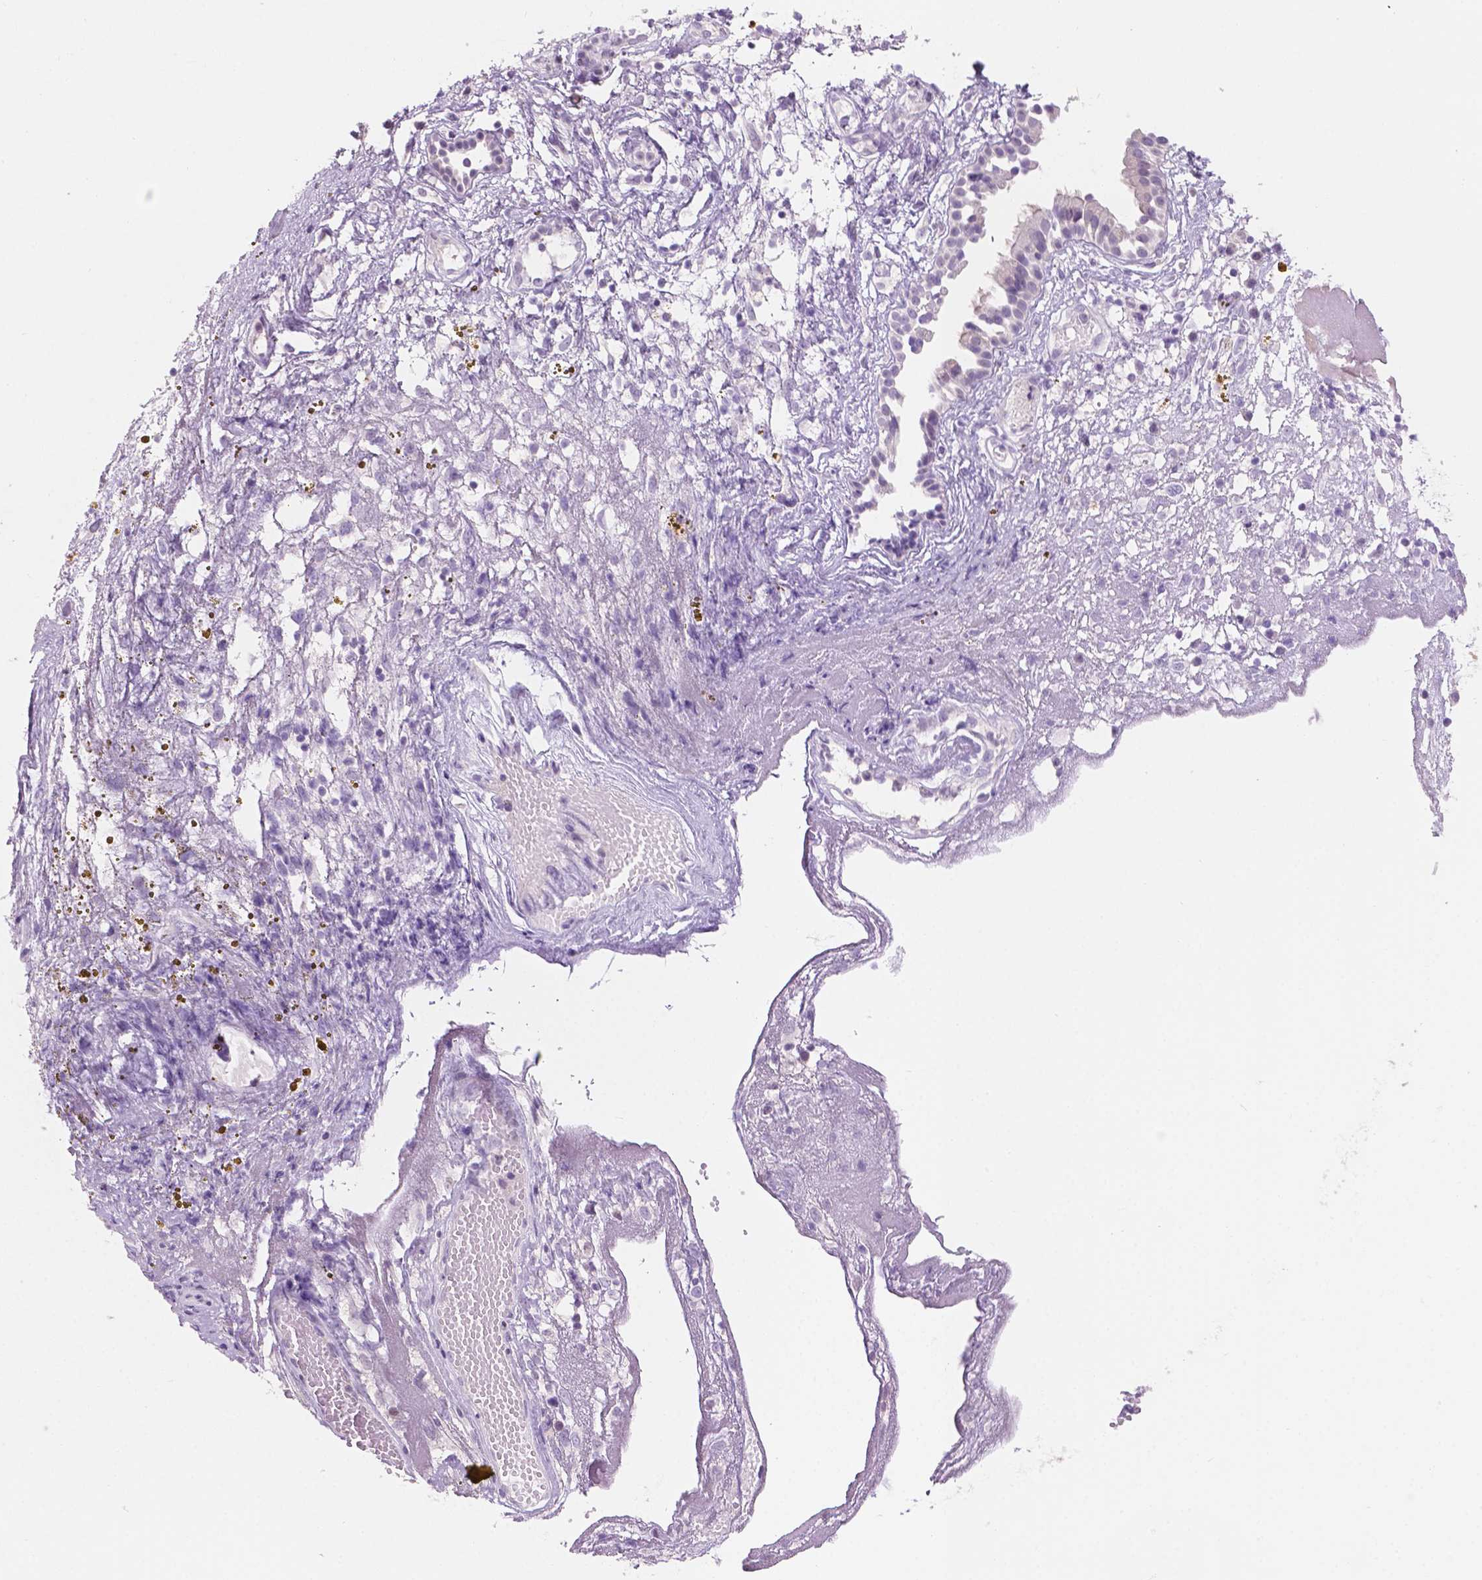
{"staining": {"intensity": "weak", "quantity": "<25%", "location": "cytoplasmic/membranous"}, "tissue": "nasopharynx", "cell_type": "Respiratory epithelial cells", "image_type": "normal", "snomed": [{"axis": "morphology", "description": "Normal tissue, NOS"}, {"axis": "topography", "description": "Nasopharynx"}], "caption": "This is an immunohistochemistry photomicrograph of benign nasopharynx. There is no staining in respiratory epithelial cells.", "gene": "SBSN", "patient": {"sex": "male", "age": 24}}